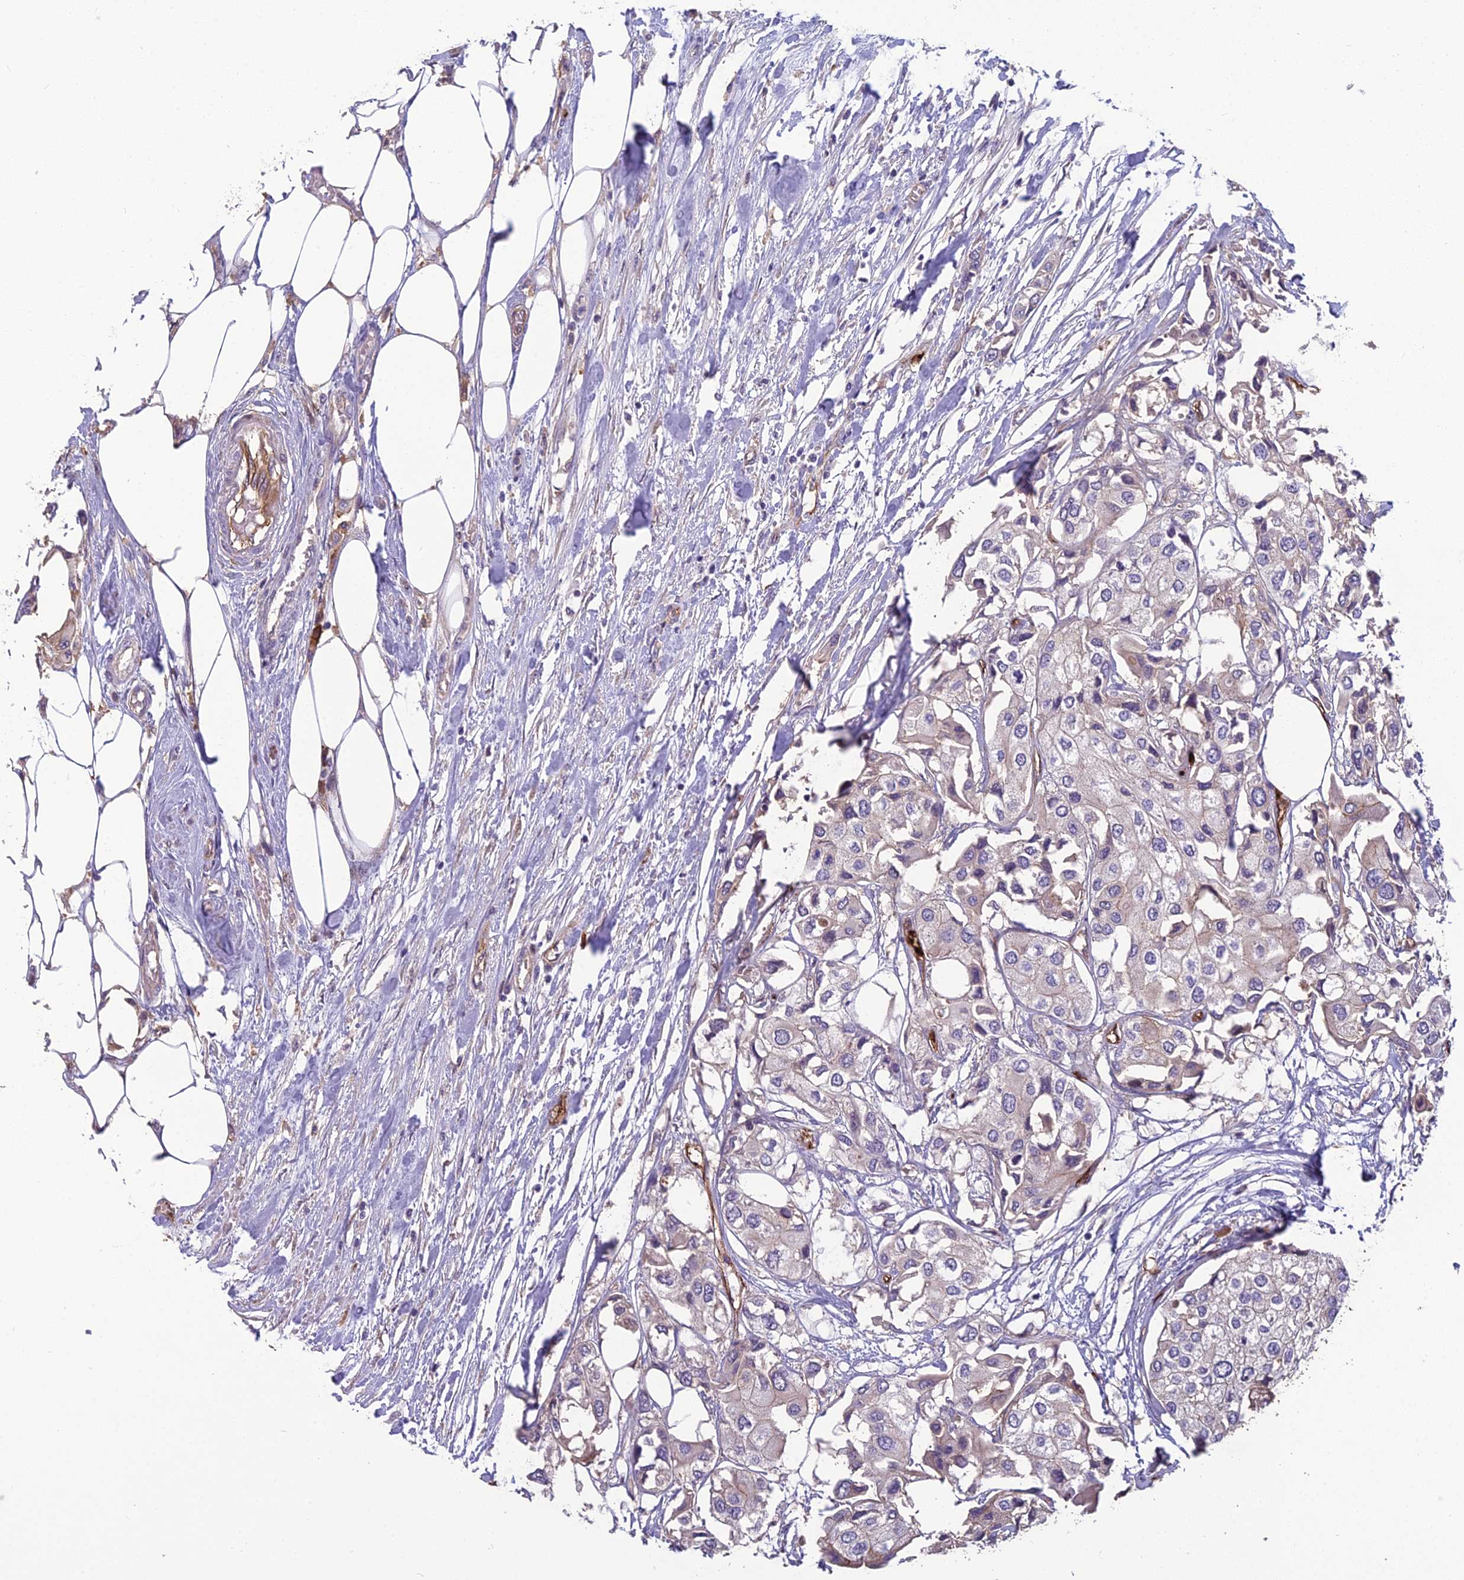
{"staining": {"intensity": "negative", "quantity": "none", "location": "none"}, "tissue": "urothelial cancer", "cell_type": "Tumor cells", "image_type": "cancer", "snomed": [{"axis": "morphology", "description": "Urothelial carcinoma, High grade"}, {"axis": "topography", "description": "Urinary bladder"}], "caption": "Tumor cells are negative for protein expression in human high-grade urothelial carcinoma.", "gene": "TSPAN15", "patient": {"sex": "male", "age": 64}}